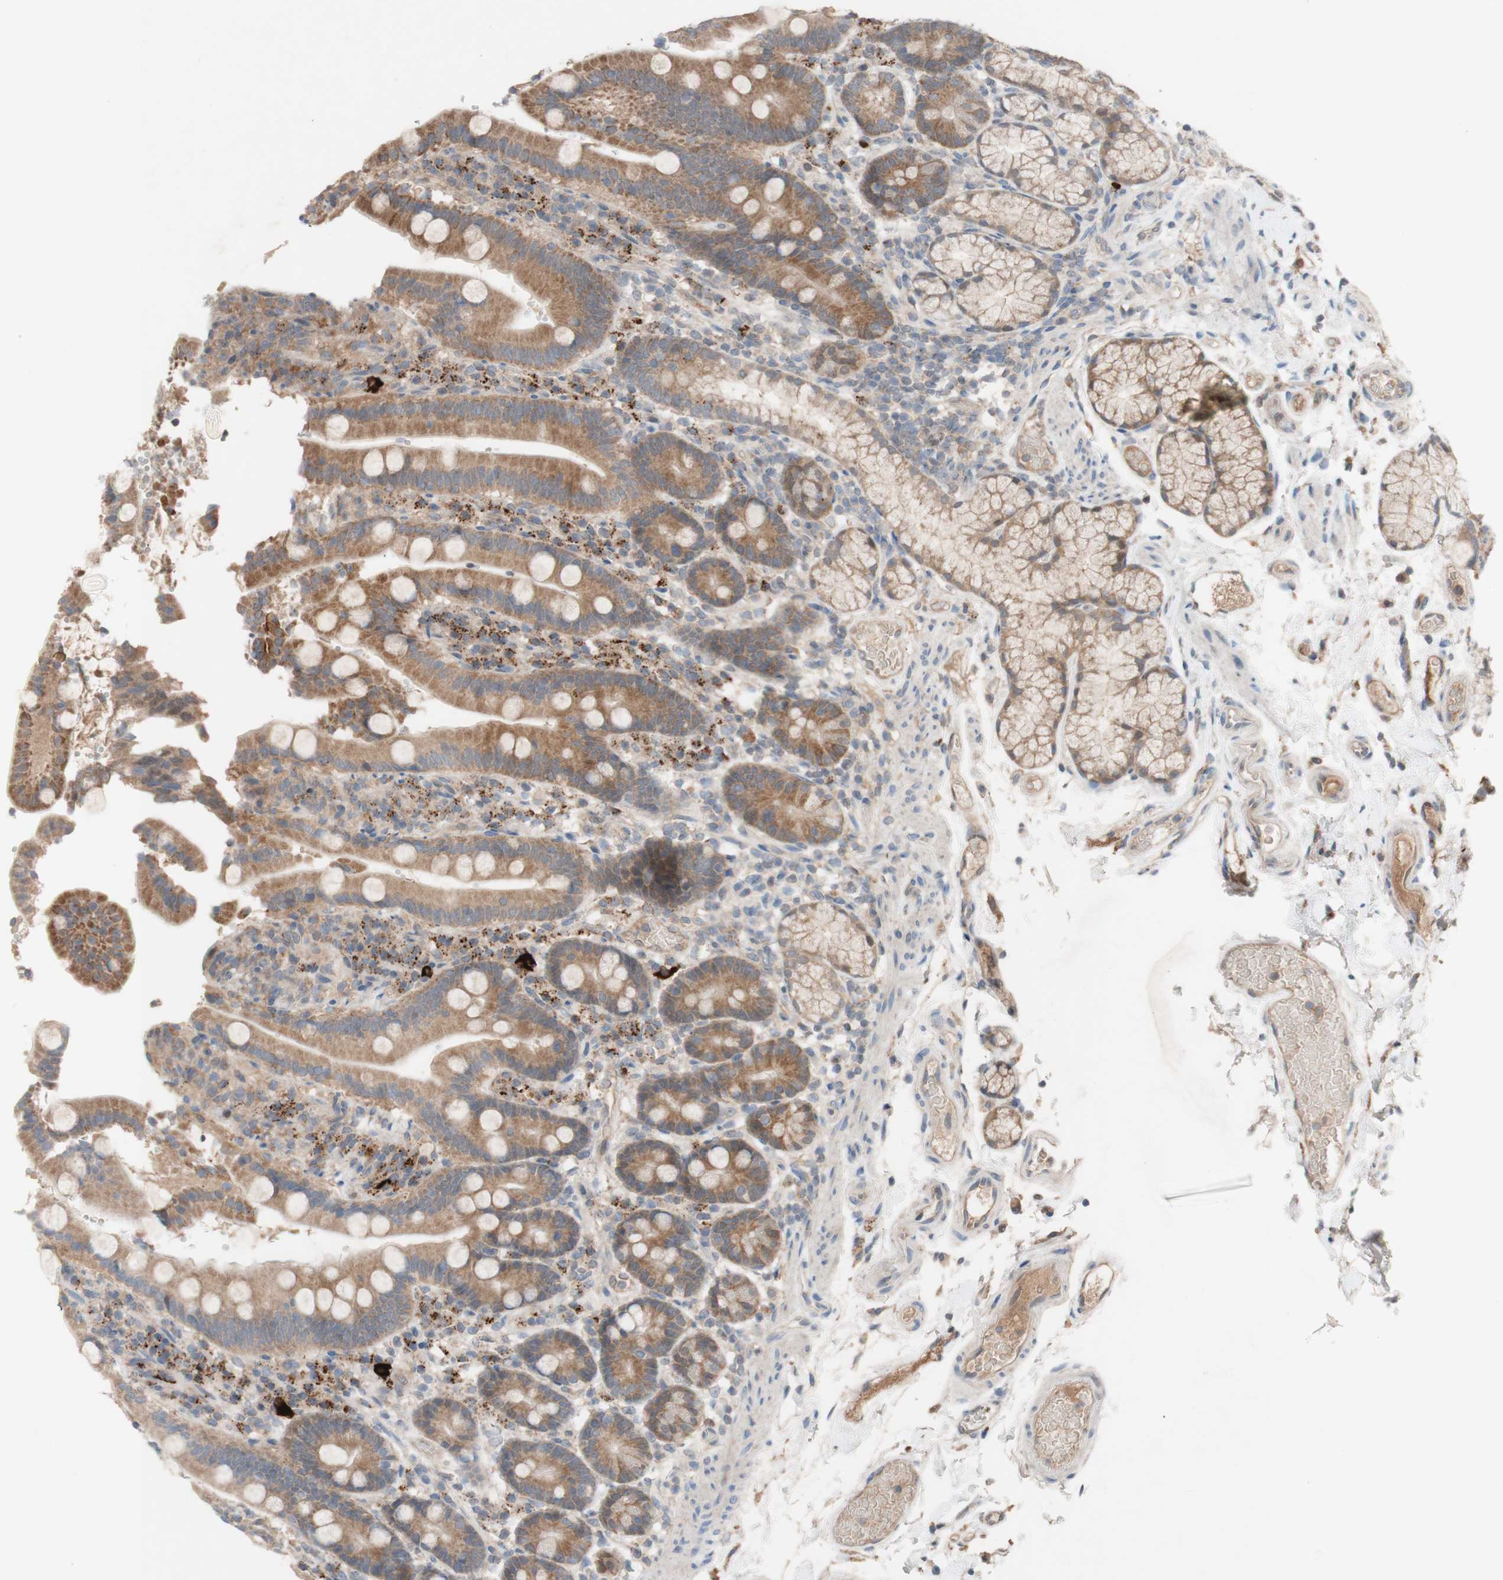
{"staining": {"intensity": "moderate", "quantity": ">75%", "location": "cytoplasmic/membranous"}, "tissue": "duodenum", "cell_type": "Glandular cells", "image_type": "normal", "snomed": [{"axis": "morphology", "description": "Normal tissue, NOS"}, {"axis": "topography", "description": "Small intestine, NOS"}], "caption": "Duodenum stained with immunohistochemistry demonstrates moderate cytoplasmic/membranous staining in approximately >75% of glandular cells.", "gene": "PEX2", "patient": {"sex": "female", "age": 71}}